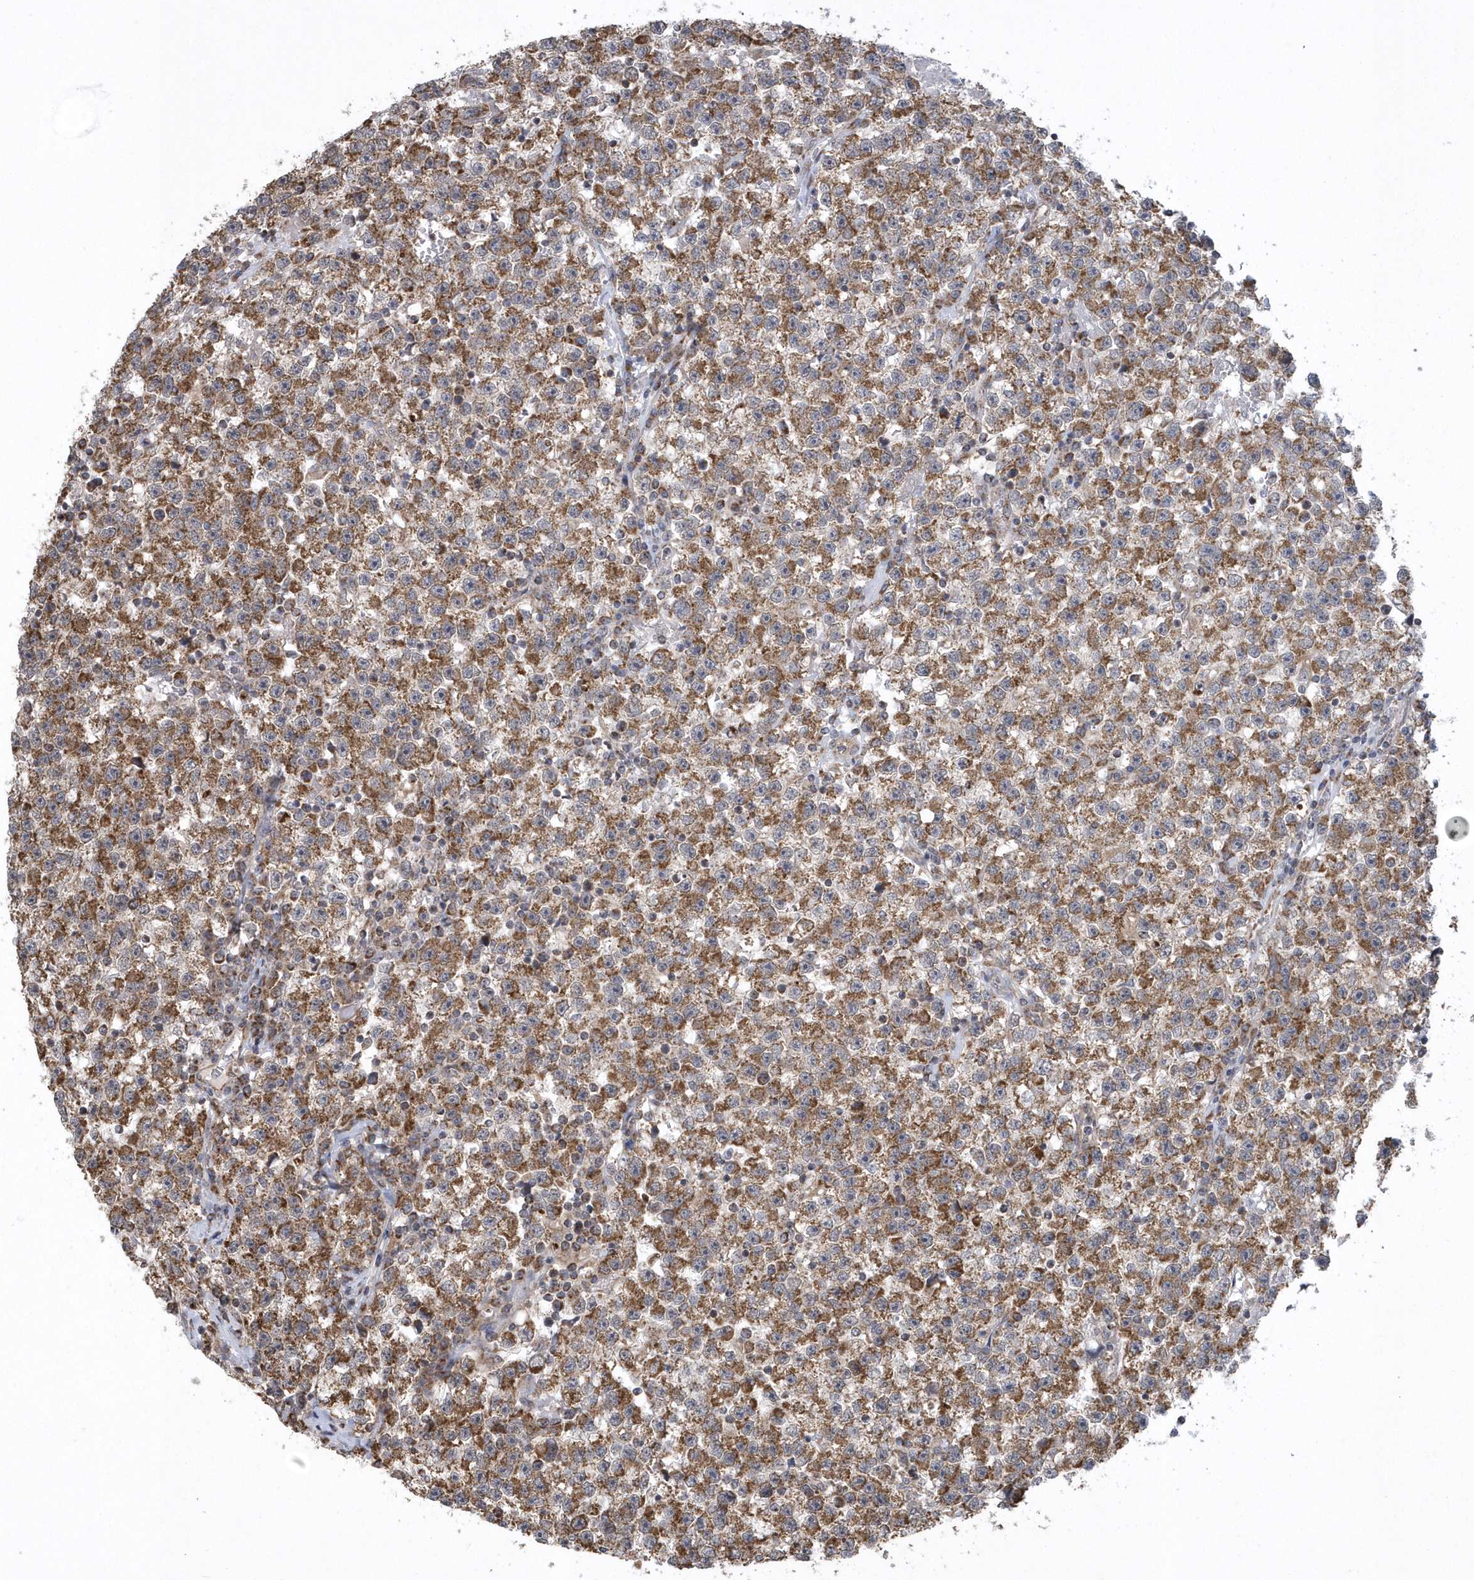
{"staining": {"intensity": "strong", "quantity": ">75%", "location": "cytoplasmic/membranous"}, "tissue": "testis cancer", "cell_type": "Tumor cells", "image_type": "cancer", "snomed": [{"axis": "morphology", "description": "Seminoma, NOS"}, {"axis": "topography", "description": "Testis"}], "caption": "This is an image of IHC staining of seminoma (testis), which shows strong staining in the cytoplasmic/membranous of tumor cells.", "gene": "SLX9", "patient": {"sex": "male", "age": 22}}